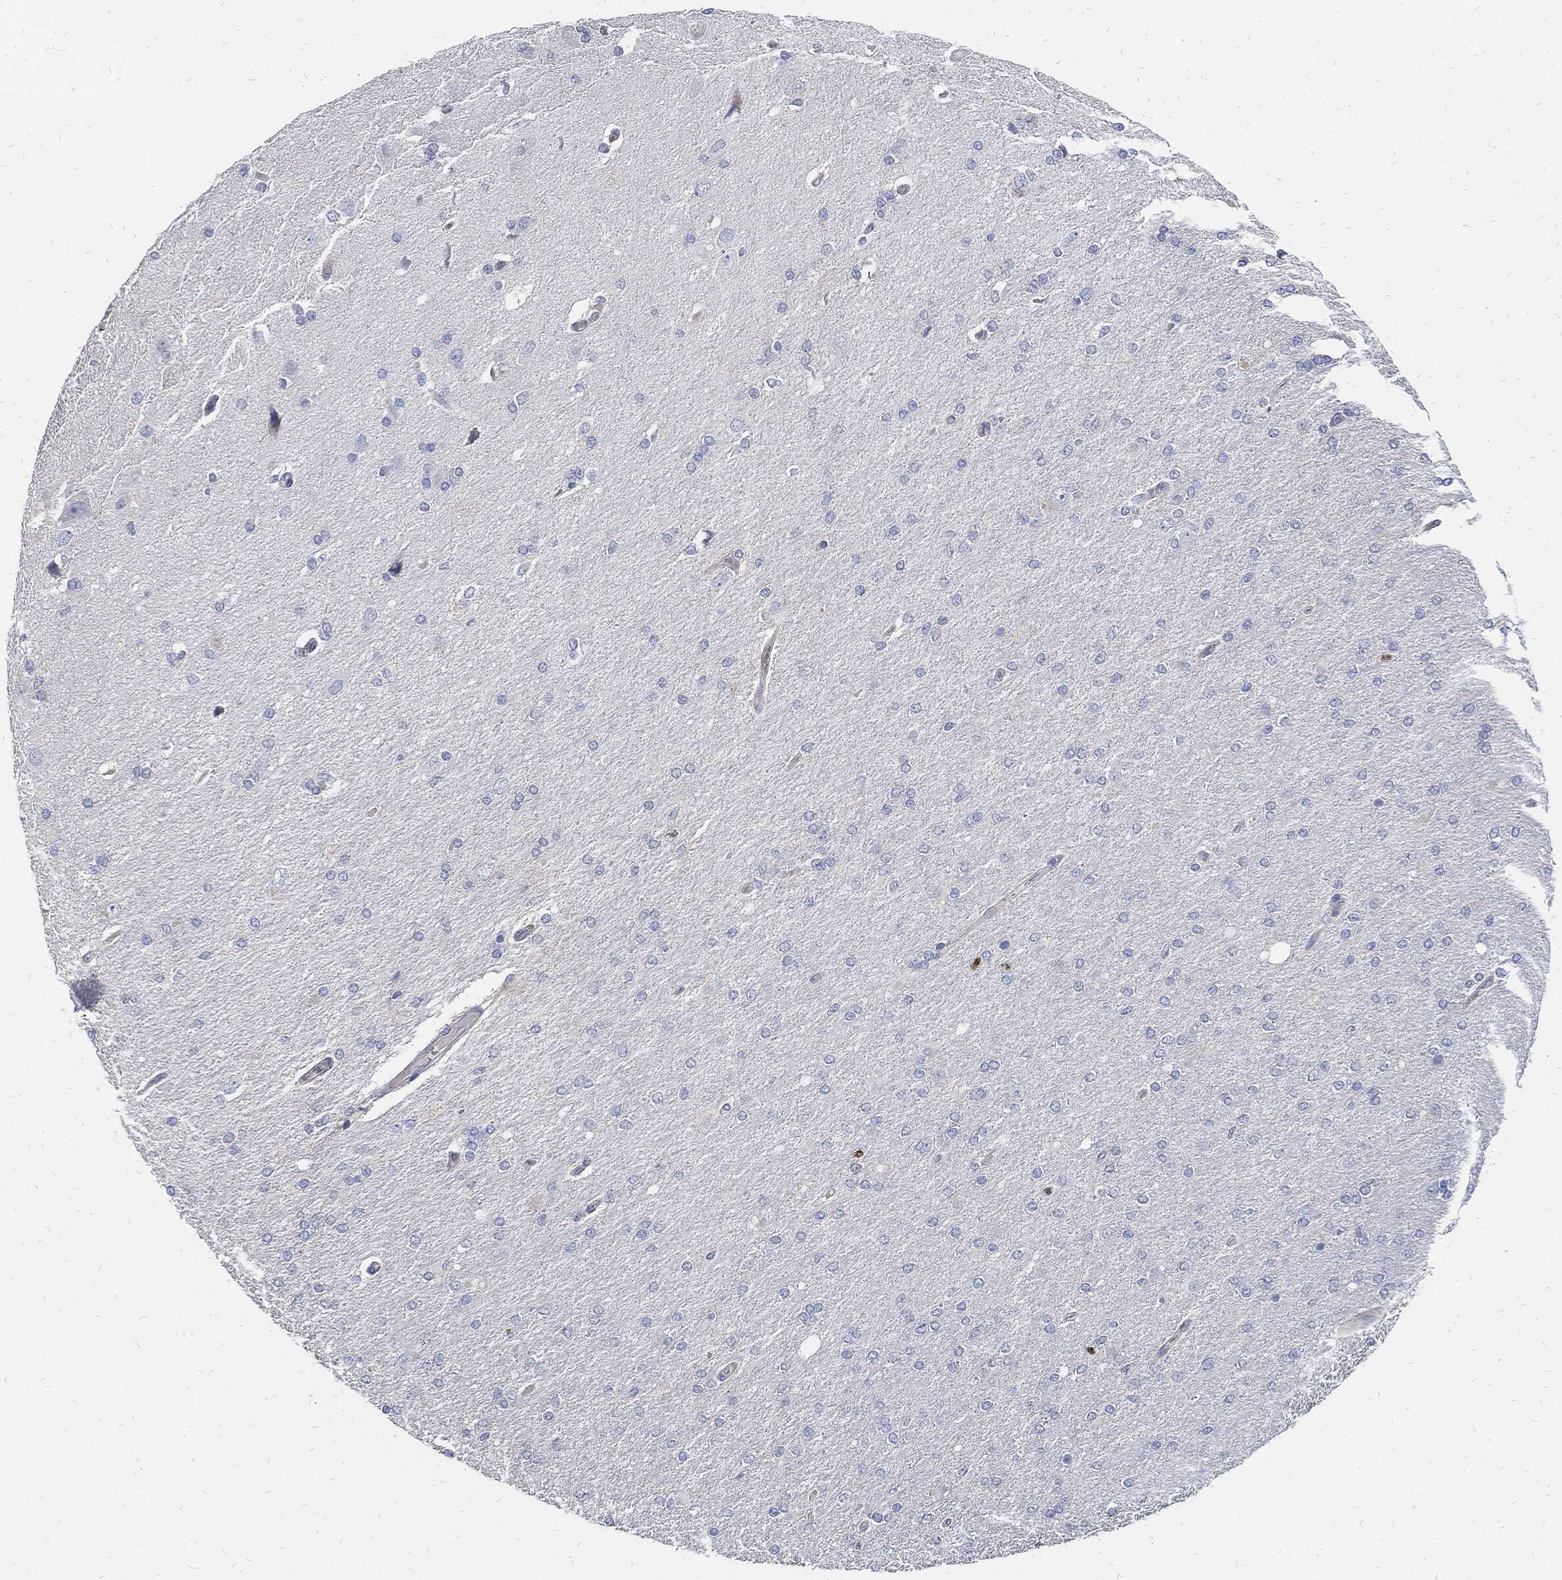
{"staining": {"intensity": "negative", "quantity": "none", "location": "none"}, "tissue": "glioma", "cell_type": "Tumor cells", "image_type": "cancer", "snomed": [{"axis": "morphology", "description": "Glioma, malignant, High grade"}, {"axis": "topography", "description": "Cerebral cortex"}], "caption": "Immunohistochemical staining of human malignant glioma (high-grade) reveals no significant expression in tumor cells.", "gene": "MKI67", "patient": {"sex": "male", "age": 70}}